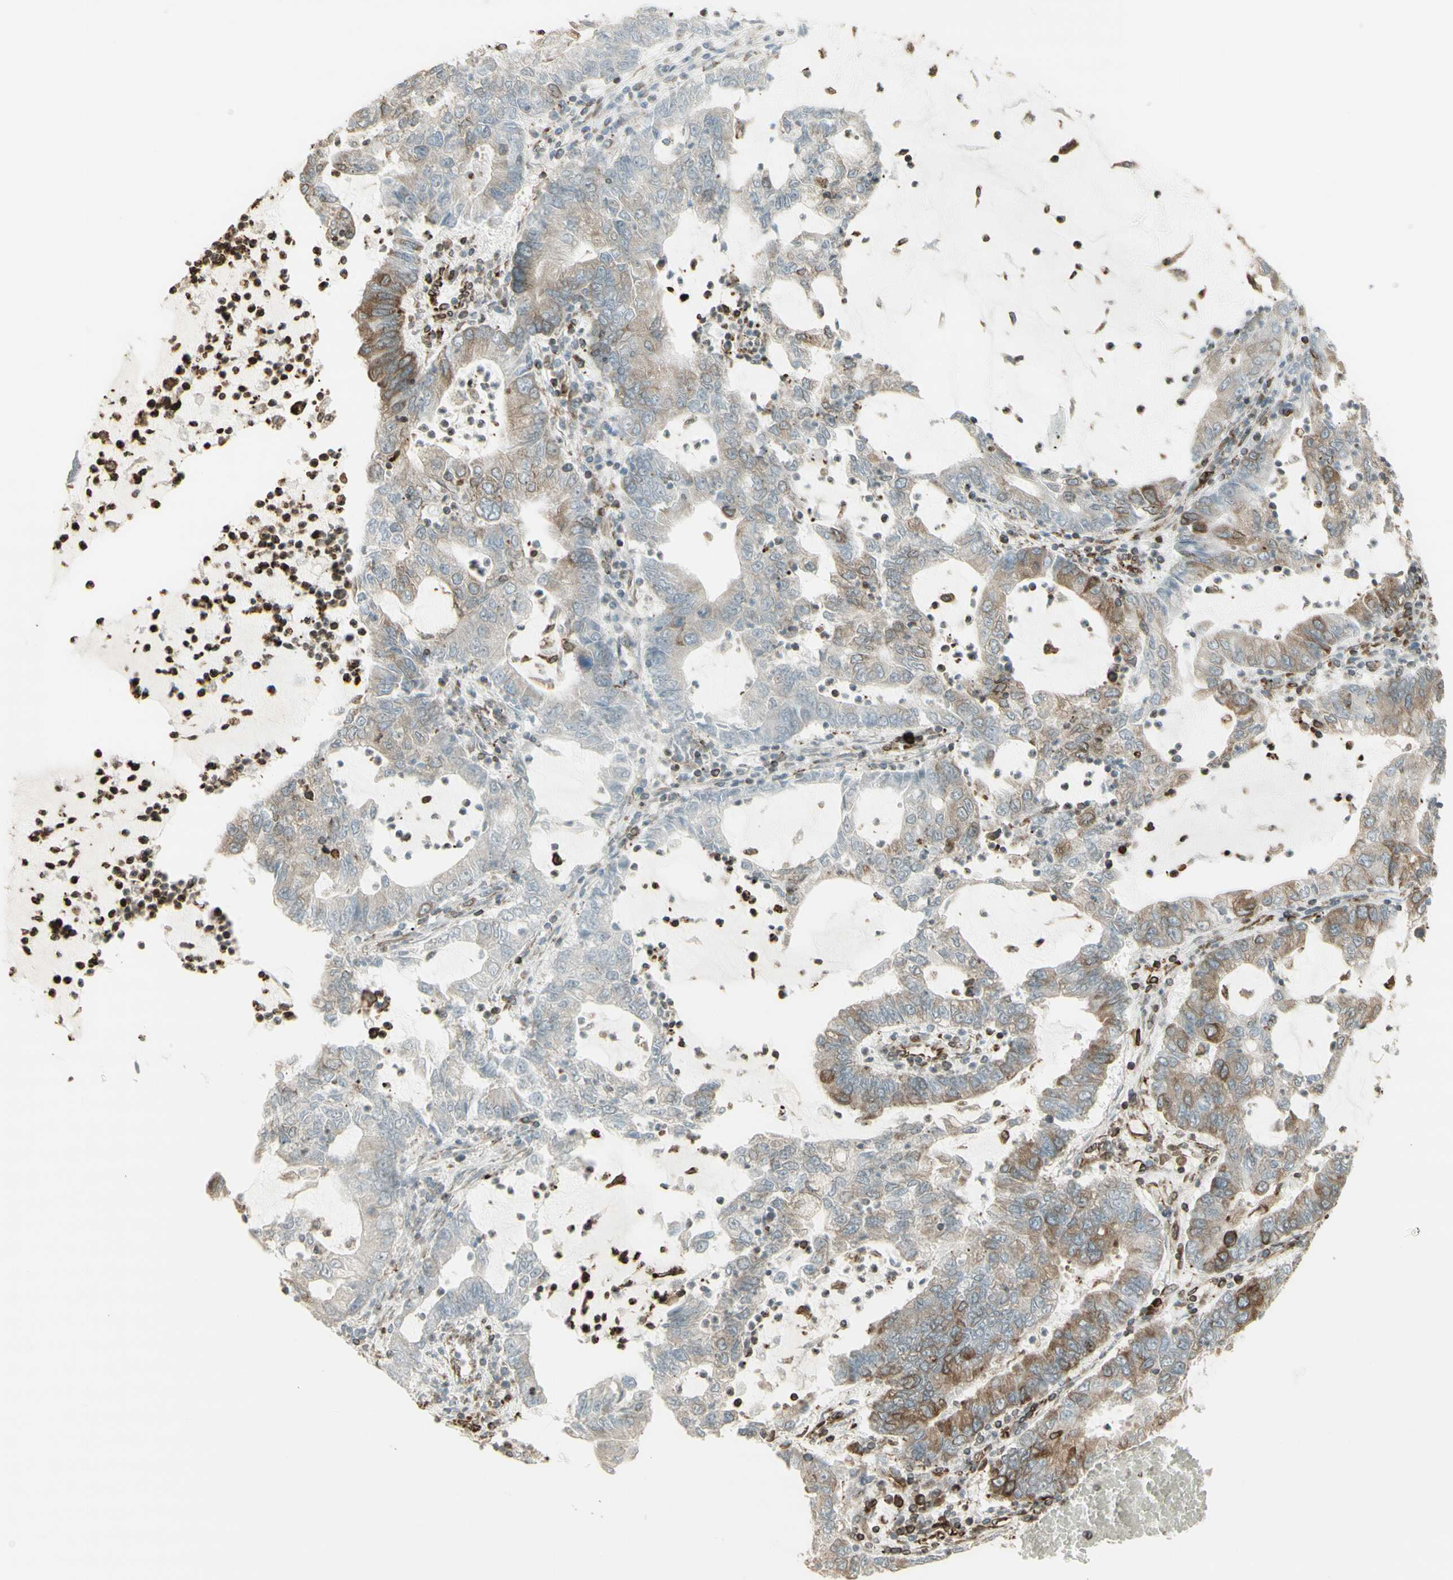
{"staining": {"intensity": "weak", "quantity": "25%-75%", "location": "cytoplasmic/membranous"}, "tissue": "lung cancer", "cell_type": "Tumor cells", "image_type": "cancer", "snomed": [{"axis": "morphology", "description": "Adenocarcinoma, NOS"}, {"axis": "topography", "description": "Lung"}], "caption": "The immunohistochemical stain highlights weak cytoplasmic/membranous positivity in tumor cells of adenocarcinoma (lung) tissue.", "gene": "CANX", "patient": {"sex": "female", "age": 51}}